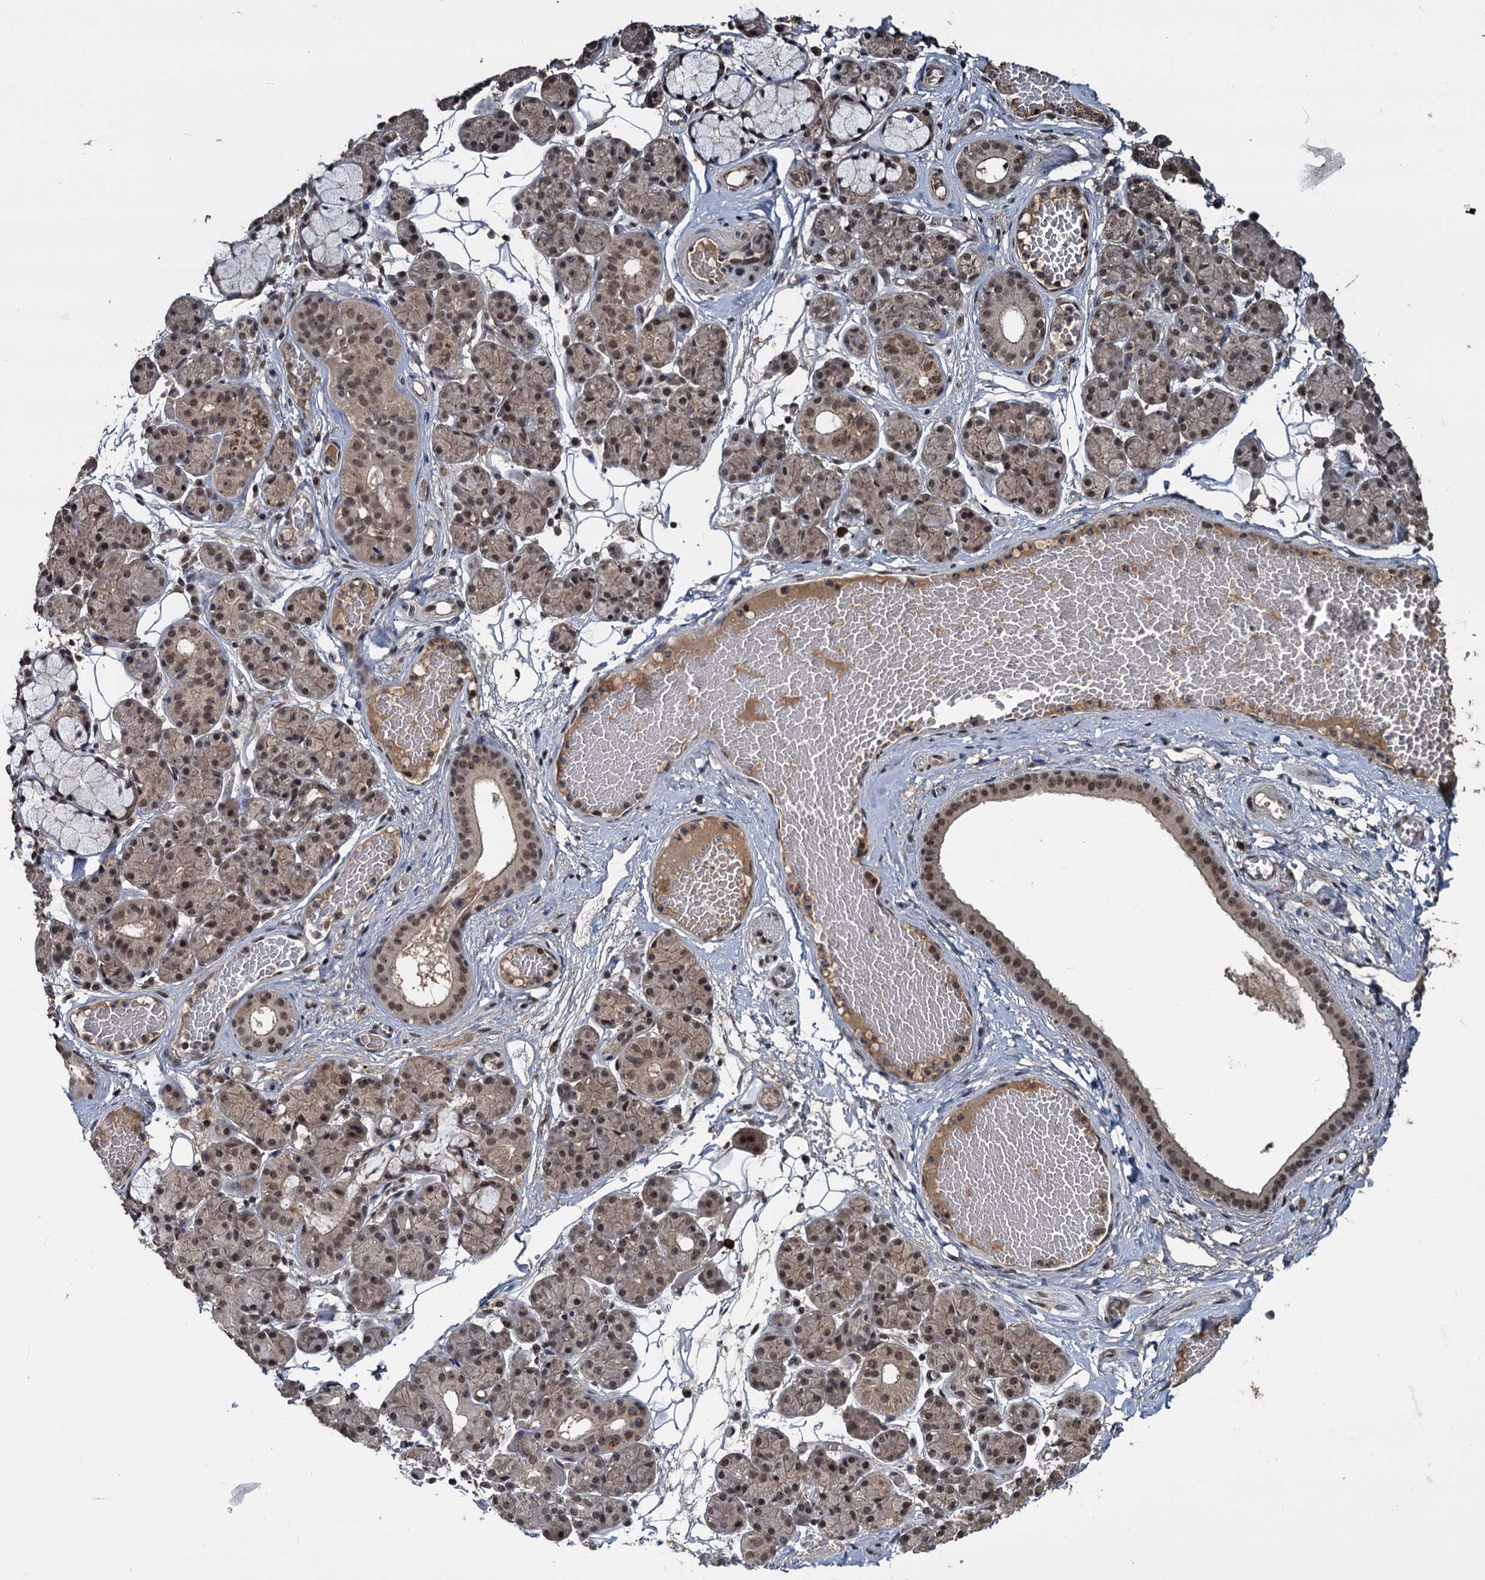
{"staining": {"intensity": "weak", "quantity": "25%-75%", "location": "cytoplasmic/membranous,nuclear"}, "tissue": "salivary gland", "cell_type": "Glandular cells", "image_type": "normal", "snomed": [{"axis": "morphology", "description": "Normal tissue, NOS"}, {"axis": "topography", "description": "Salivary gland"}], "caption": "The photomicrograph reveals staining of normal salivary gland, revealing weak cytoplasmic/membranous,nuclear protein positivity (brown color) within glandular cells.", "gene": "FAM216B", "patient": {"sex": "male", "age": 63}}